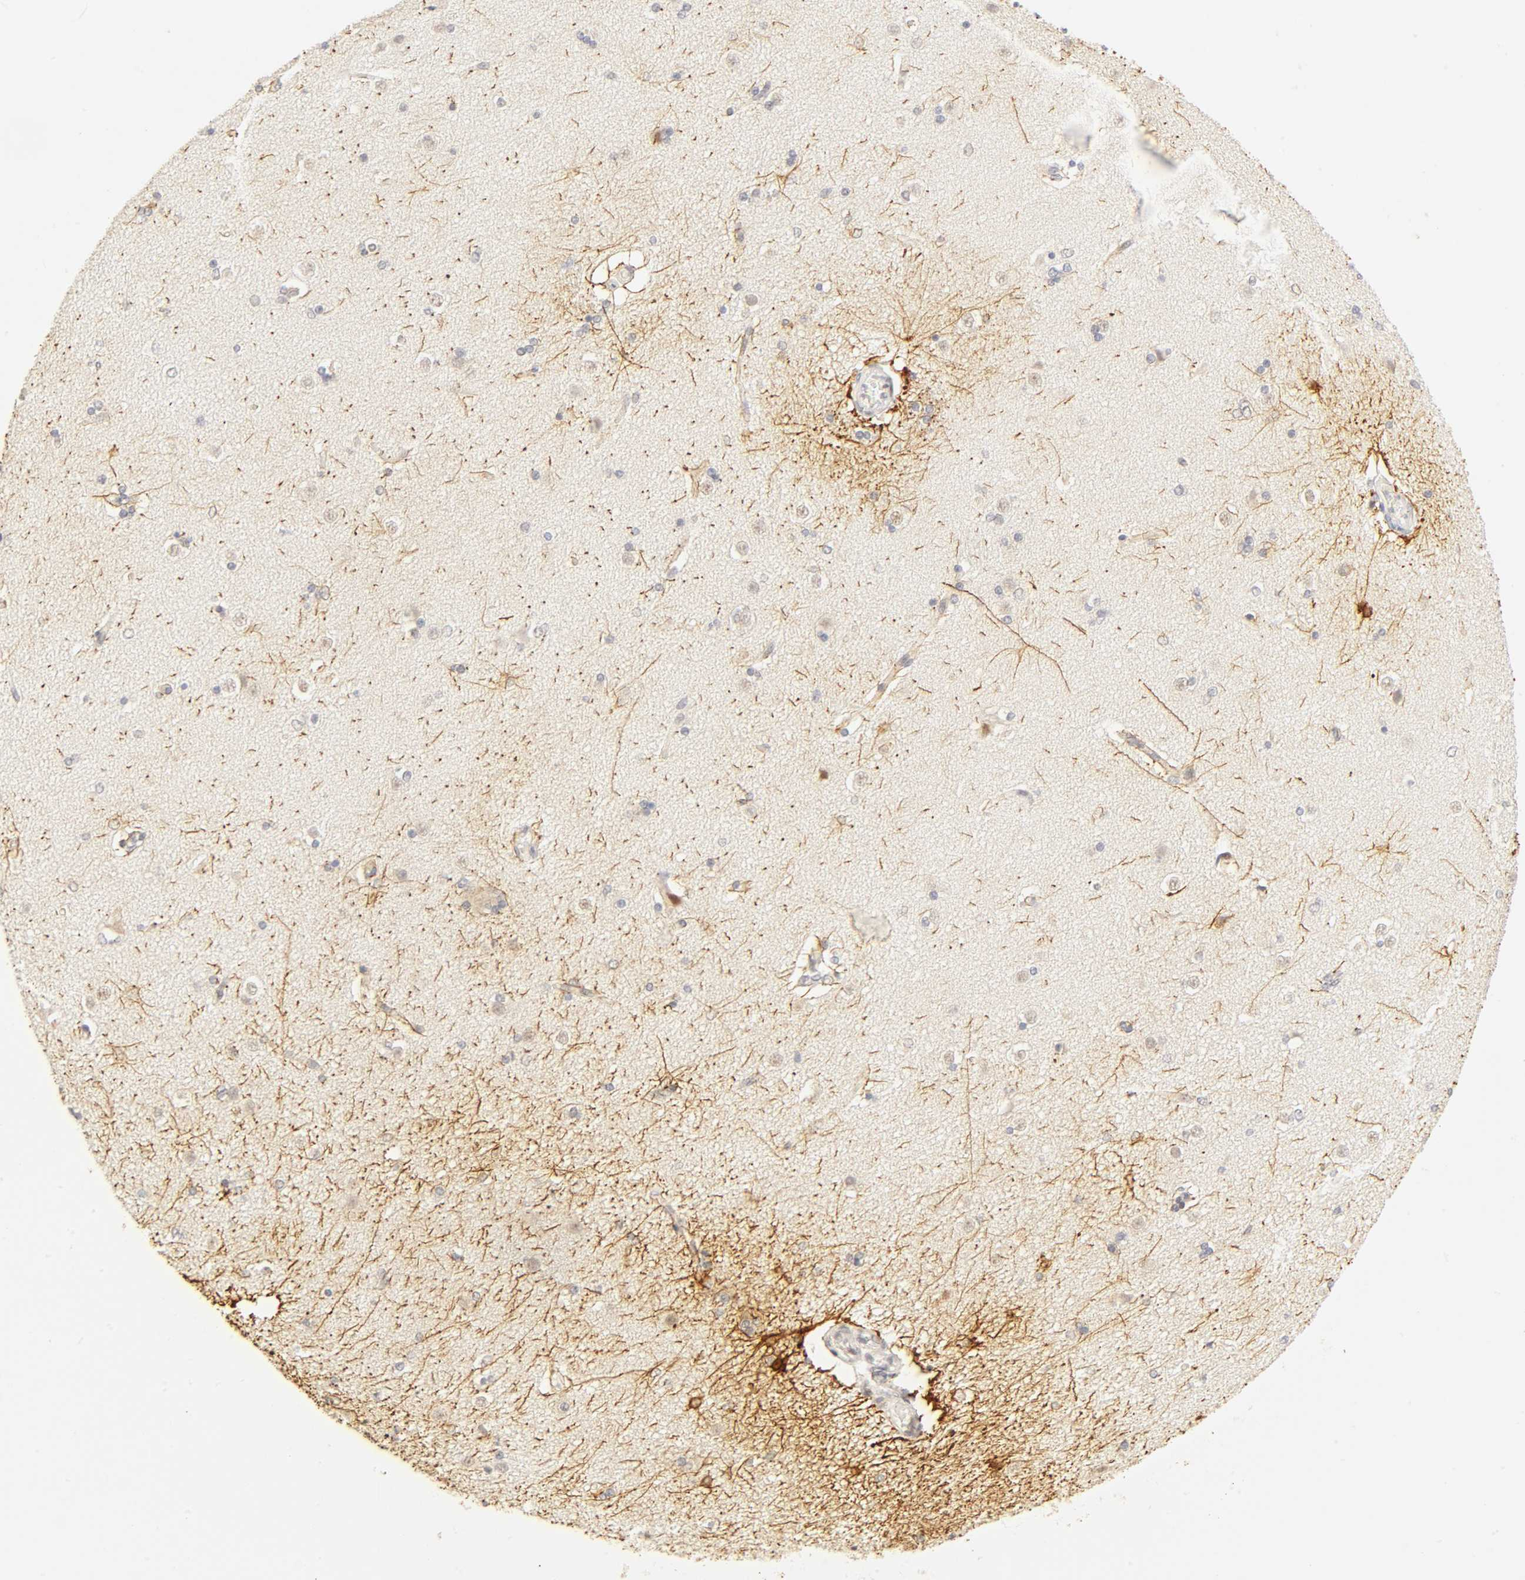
{"staining": {"intensity": "moderate", "quantity": ">75%", "location": "cytoplasmic/membranous,nuclear"}, "tissue": "caudate", "cell_type": "Glial cells", "image_type": "normal", "snomed": [{"axis": "morphology", "description": "Normal tissue, NOS"}, {"axis": "topography", "description": "Lateral ventricle wall"}], "caption": "Approximately >75% of glial cells in unremarkable human caudate demonstrate moderate cytoplasmic/membranous,nuclear protein expression as visualized by brown immunohistochemical staining.", "gene": "MNAT1", "patient": {"sex": "female", "age": 19}}